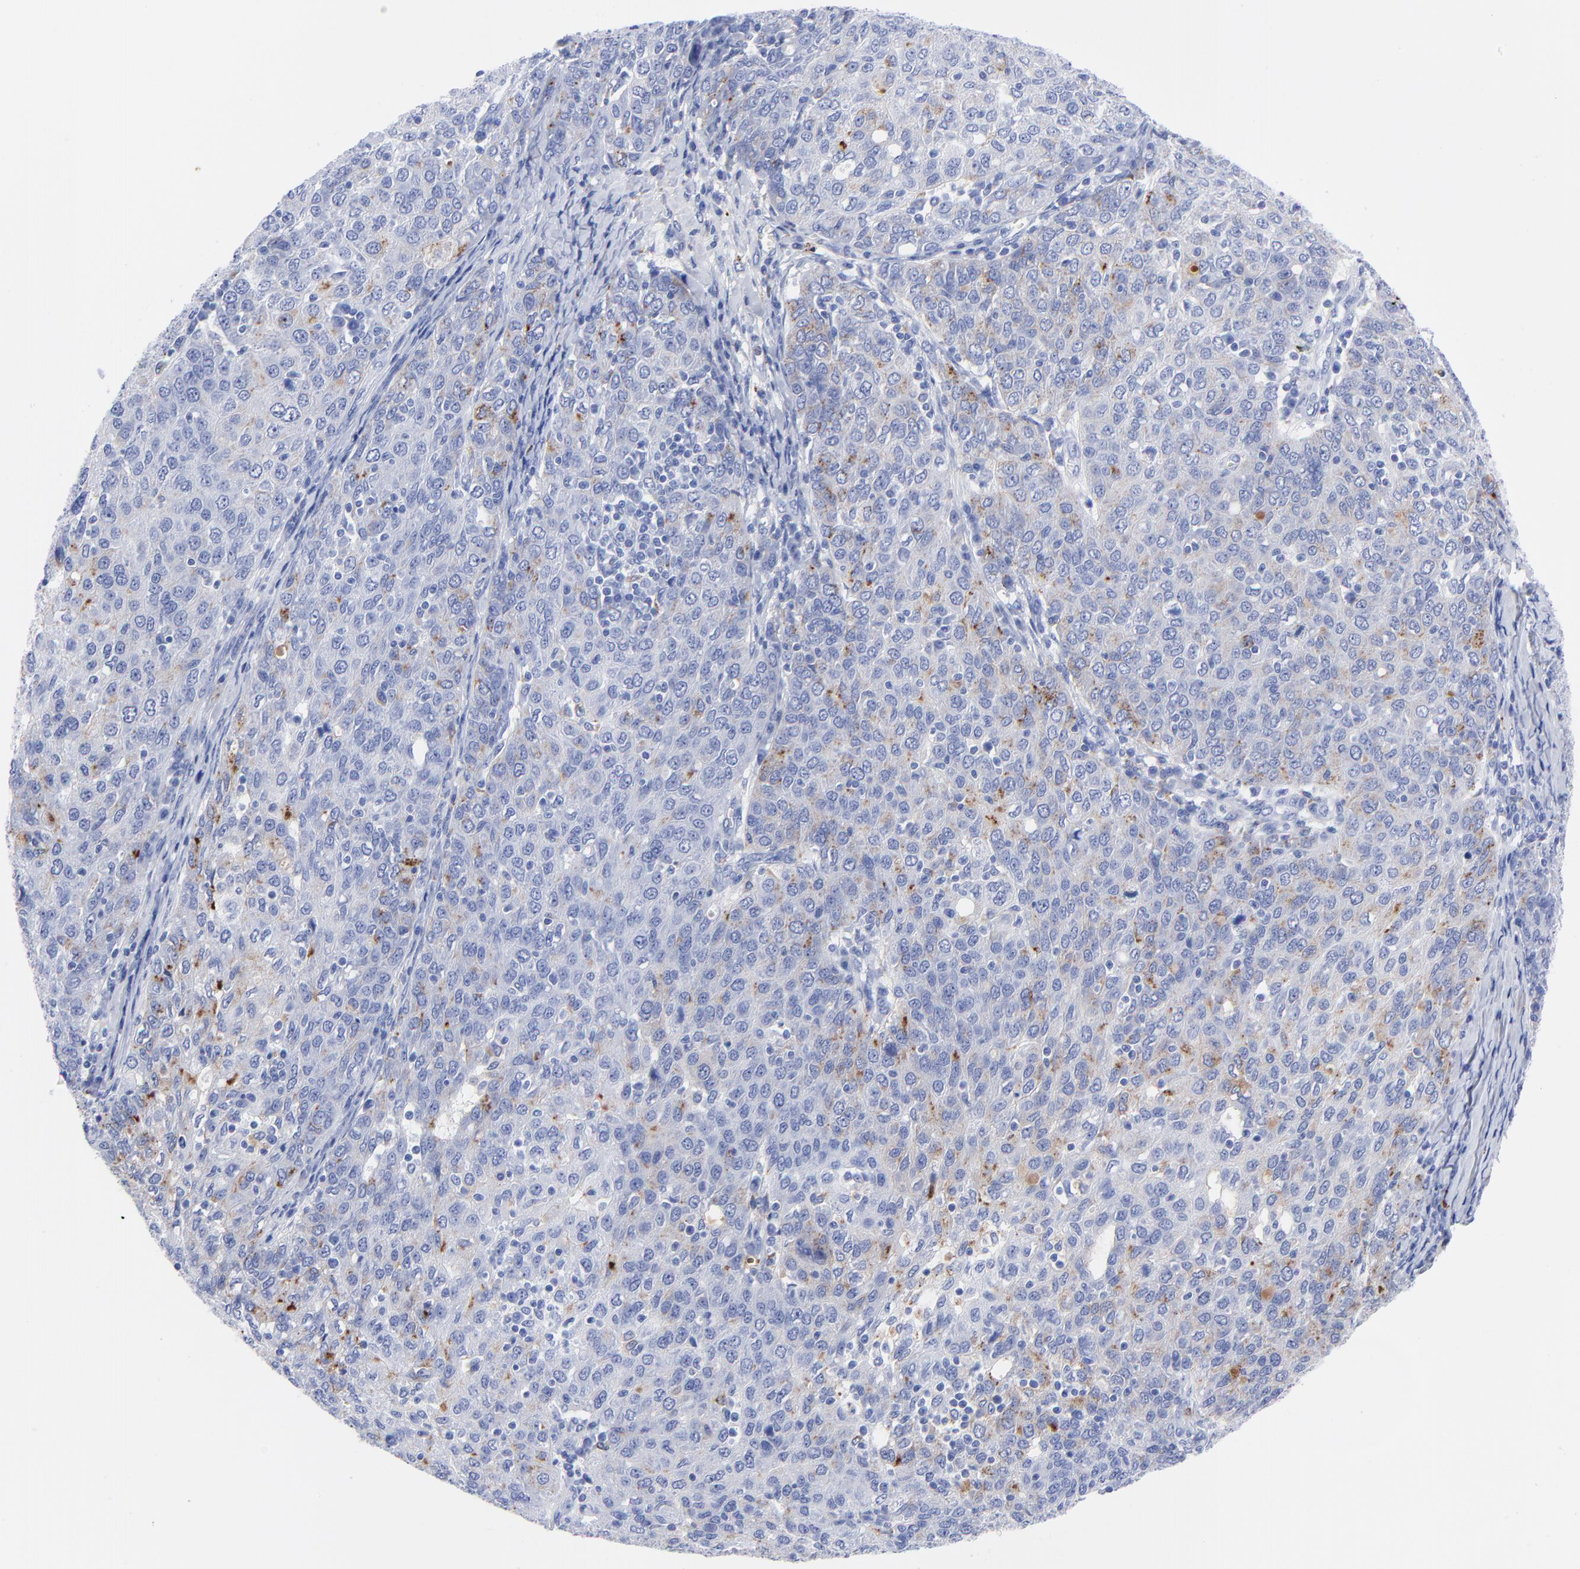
{"staining": {"intensity": "moderate", "quantity": "<25%", "location": "cytoplasmic/membranous"}, "tissue": "ovarian cancer", "cell_type": "Tumor cells", "image_type": "cancer", "snomed": [{"axis": "morphology", "description": "Carcinoma, endometroid"}, {"axis": "topography", "description": "Ovary"}], "caption": "Ovarian cancer stained for a protein (brown) exhibits moderate cytoplasmic/membranous positive positivity in about <25% of tumor cells.", "gene": "CPVL", "patient": {"sex": "female", "age": 50}}